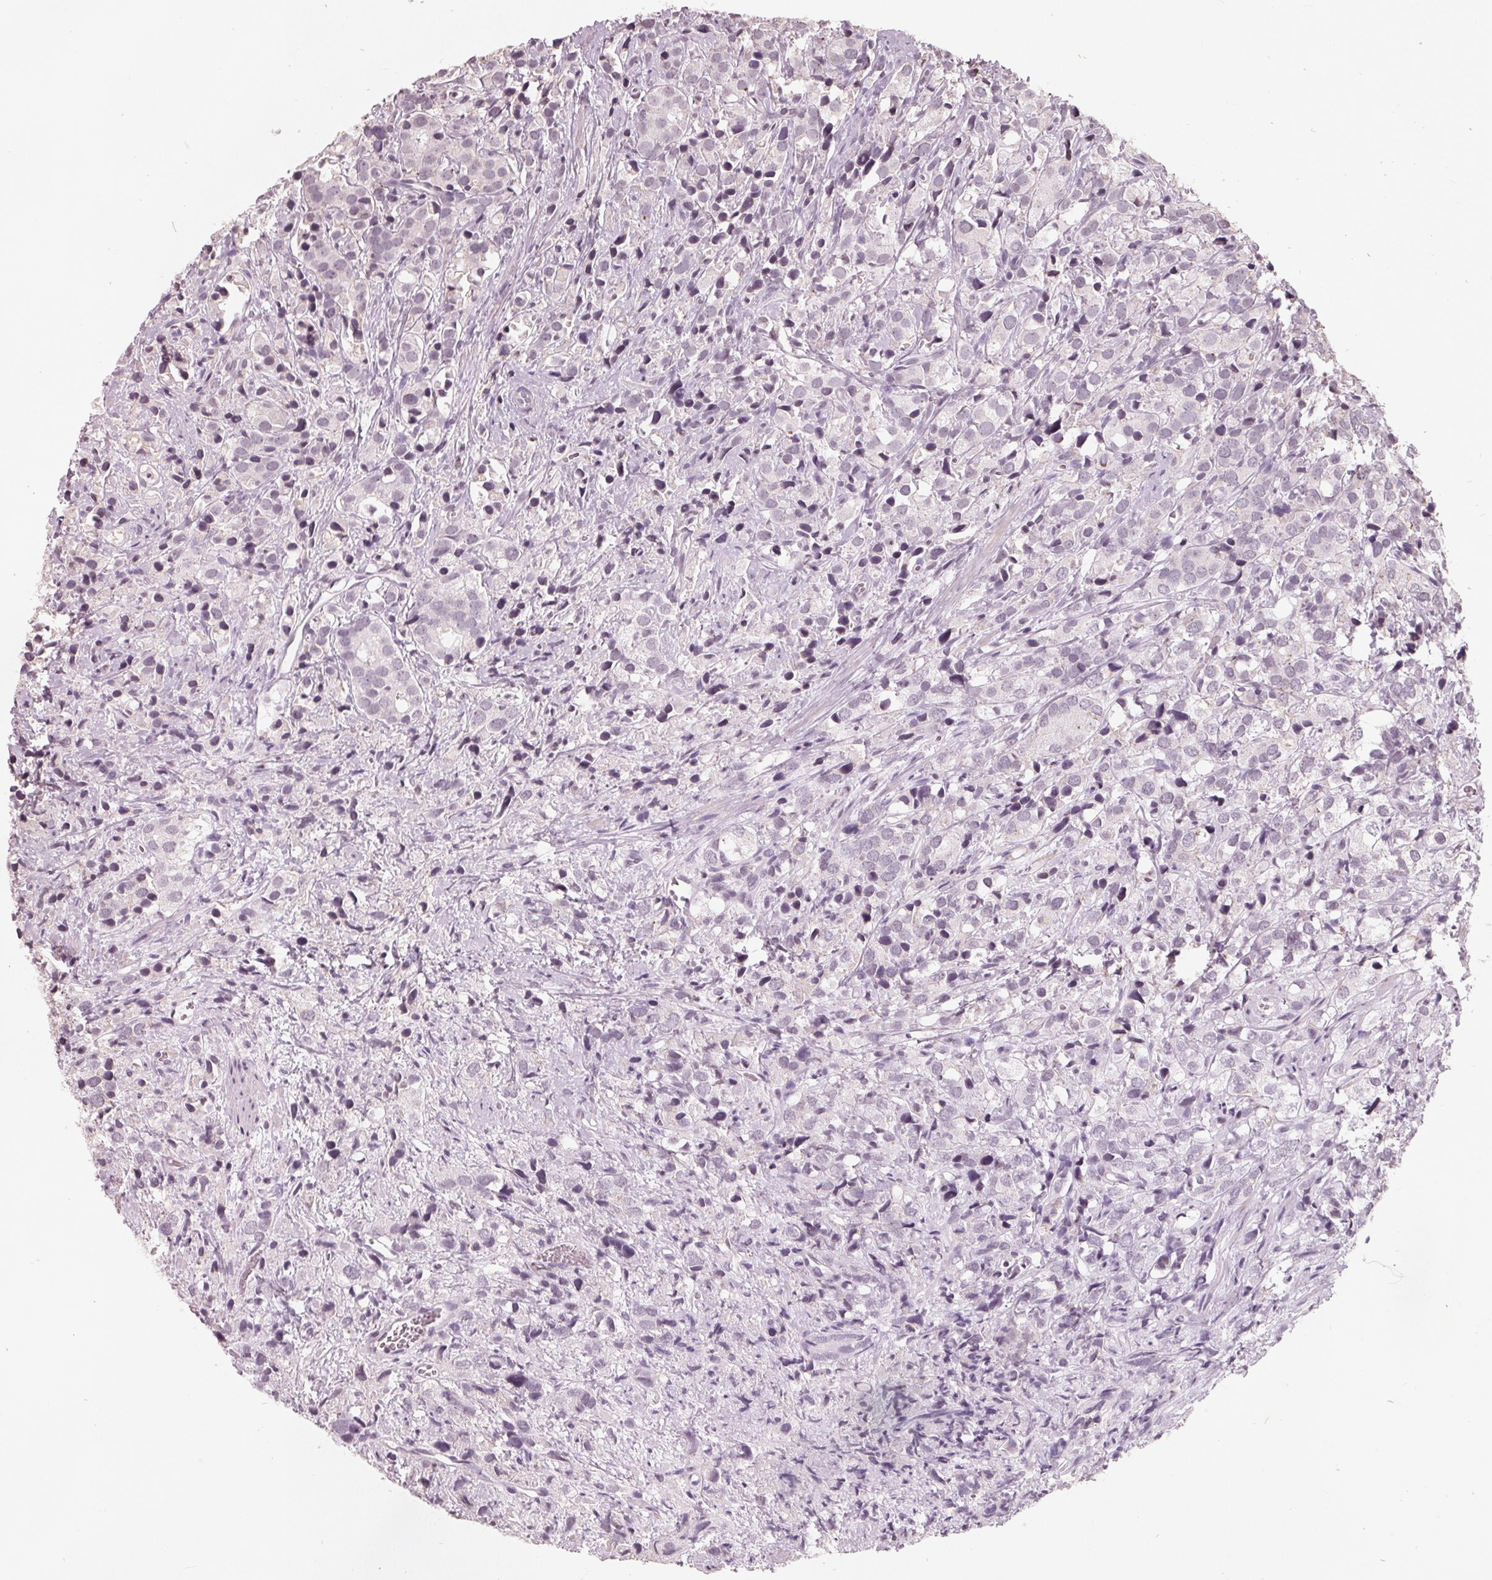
{"staining": {"intensity": "negative", "quantity": "none", "location": "none"}, "tissue": "prostate cancer", "cell_type": "Tumor cells", "image_type": "cancer", "snomed": [{"axis": "morphology", "description": "Adenocarcinoma, High grade"}, {"axis": "topography", "description": "Prostate"}], "caption": "Prostate cancer was stained to show a protein in brown. There is no significant staining in tumor cells.", "gene": "FTCD", "patient": {"sex": "male", "age": 86}}